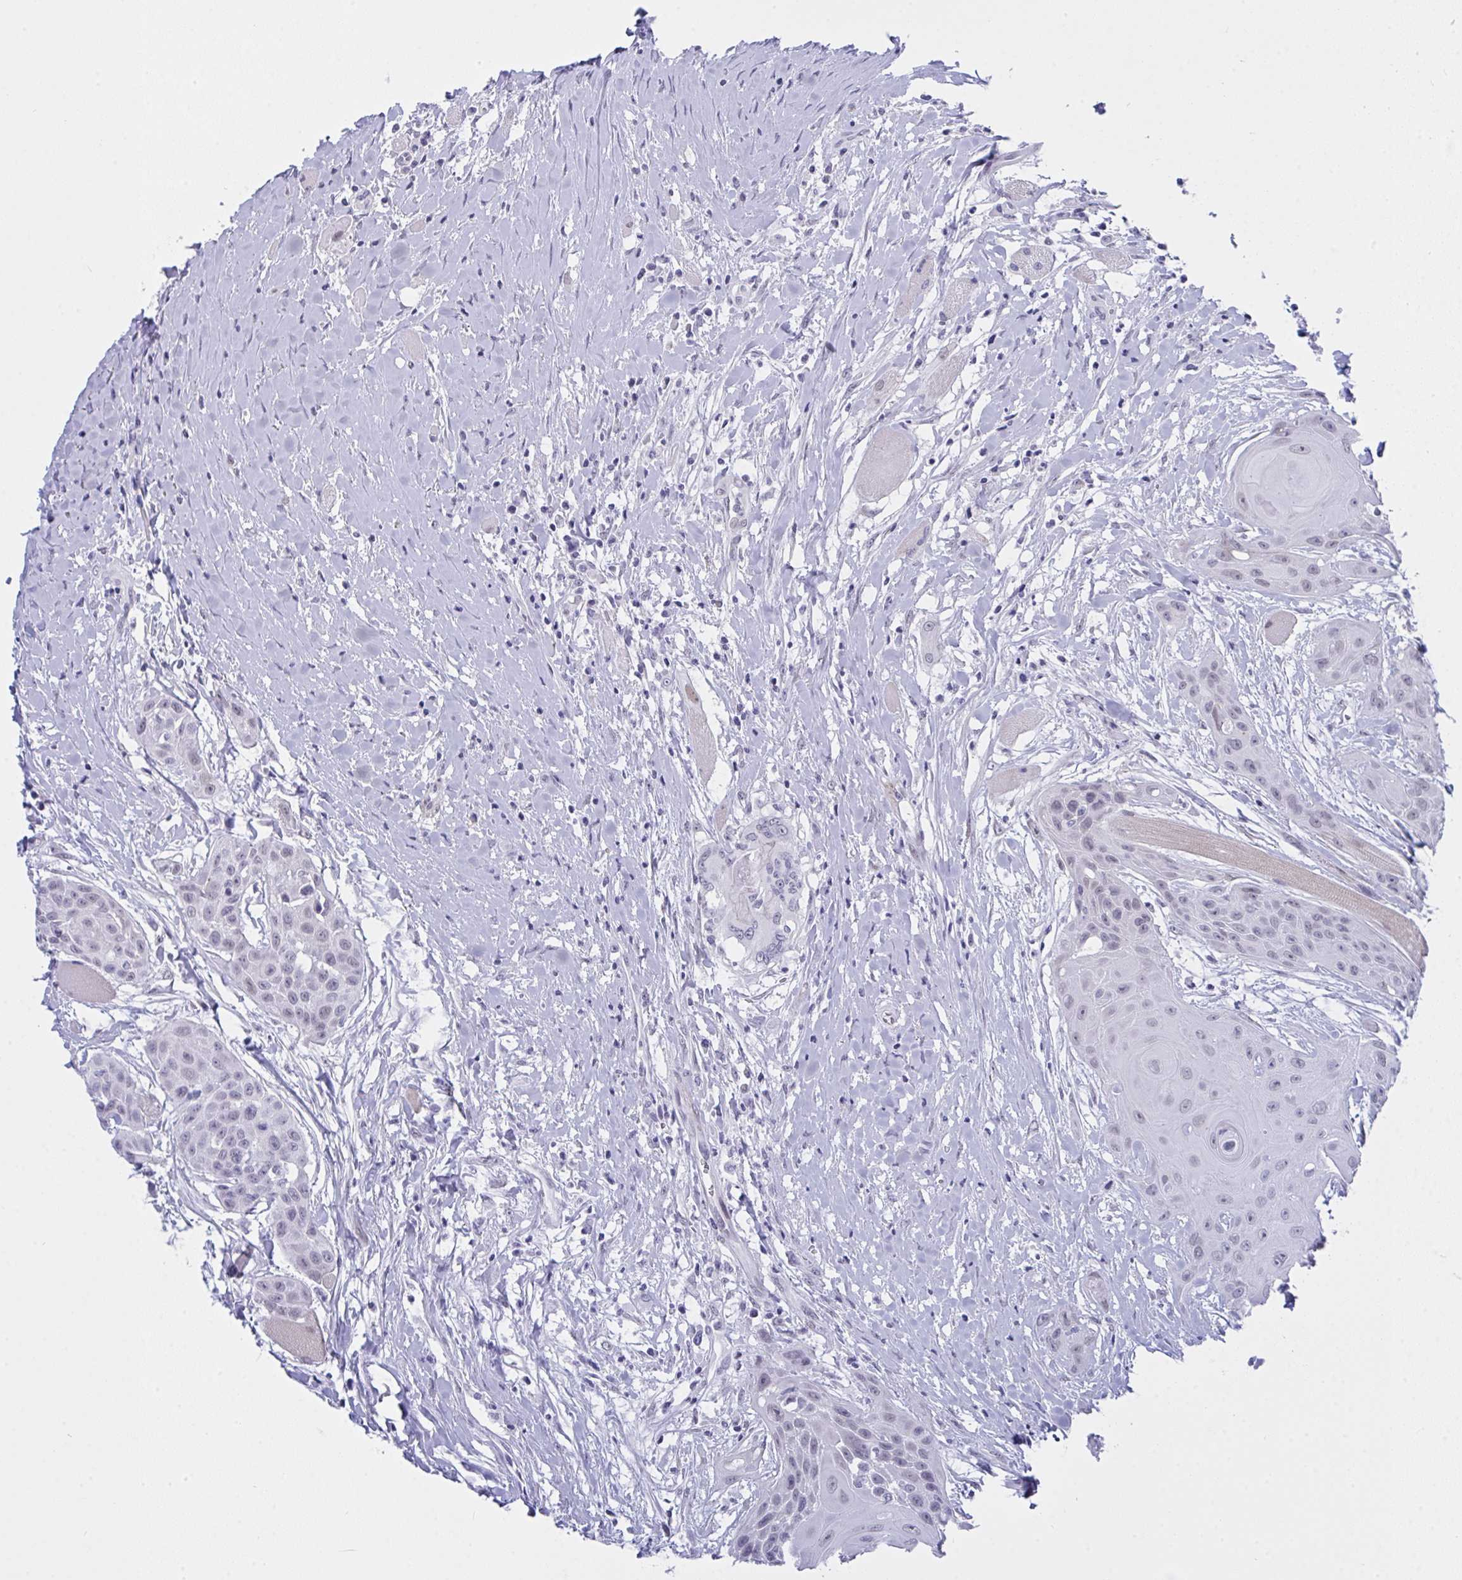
{"staining": {"intensity": "negative", "quantity": "none", "location": "none"}, "tissue": "head and neck cancer", "cell_type": "Tumor cells", "image_type": "cancer", "snomed": [{"axis": "morphology", "description": "Squamous cell carcinoma, NOS"}, {"axis": "topography", "description": "Head-Neck"}], "caption": "IHC of human squamous cell carcinoma (head and neck) exhibits no positivity in tumor cells.", "gene": "FBXL22", "patient": {"sex": "female", "age": 73}}